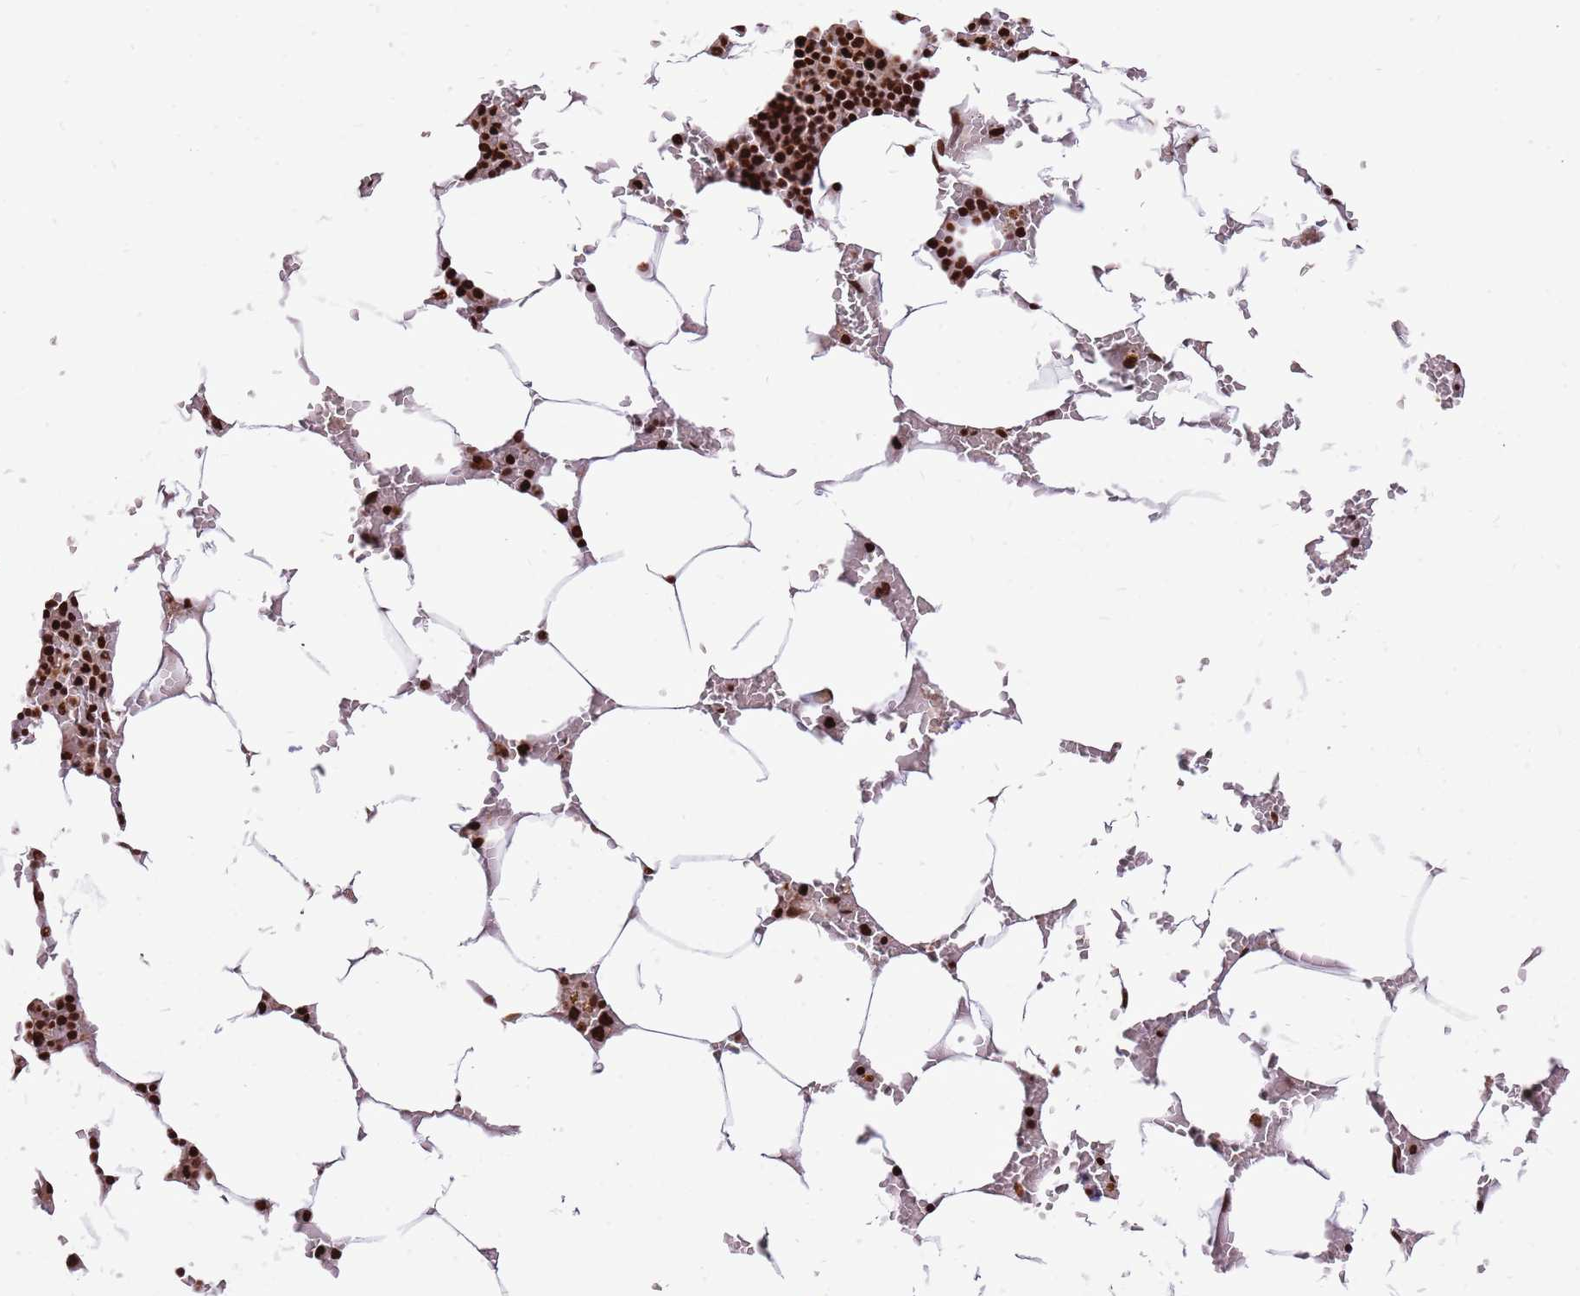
{"staining": {"intensity": "strong", "quantity": ">75%", "location": "nuclear"}, "tissue": "bone marrow", "cell_type": "Hematopoietic cells", "image_type": "normal", "snomed": [{"axis": "morphology", "description": "Normal tissue, NOS"}, {"axis": "topography", "description": "Bone marrow"}], "caption": "Protein staining of normal bone marrow exhibits strong nuclear expression in about >75% of hematopoietic cells.", "gene": "WASHC4", "patient": {"sex": "male", "age": 70}}